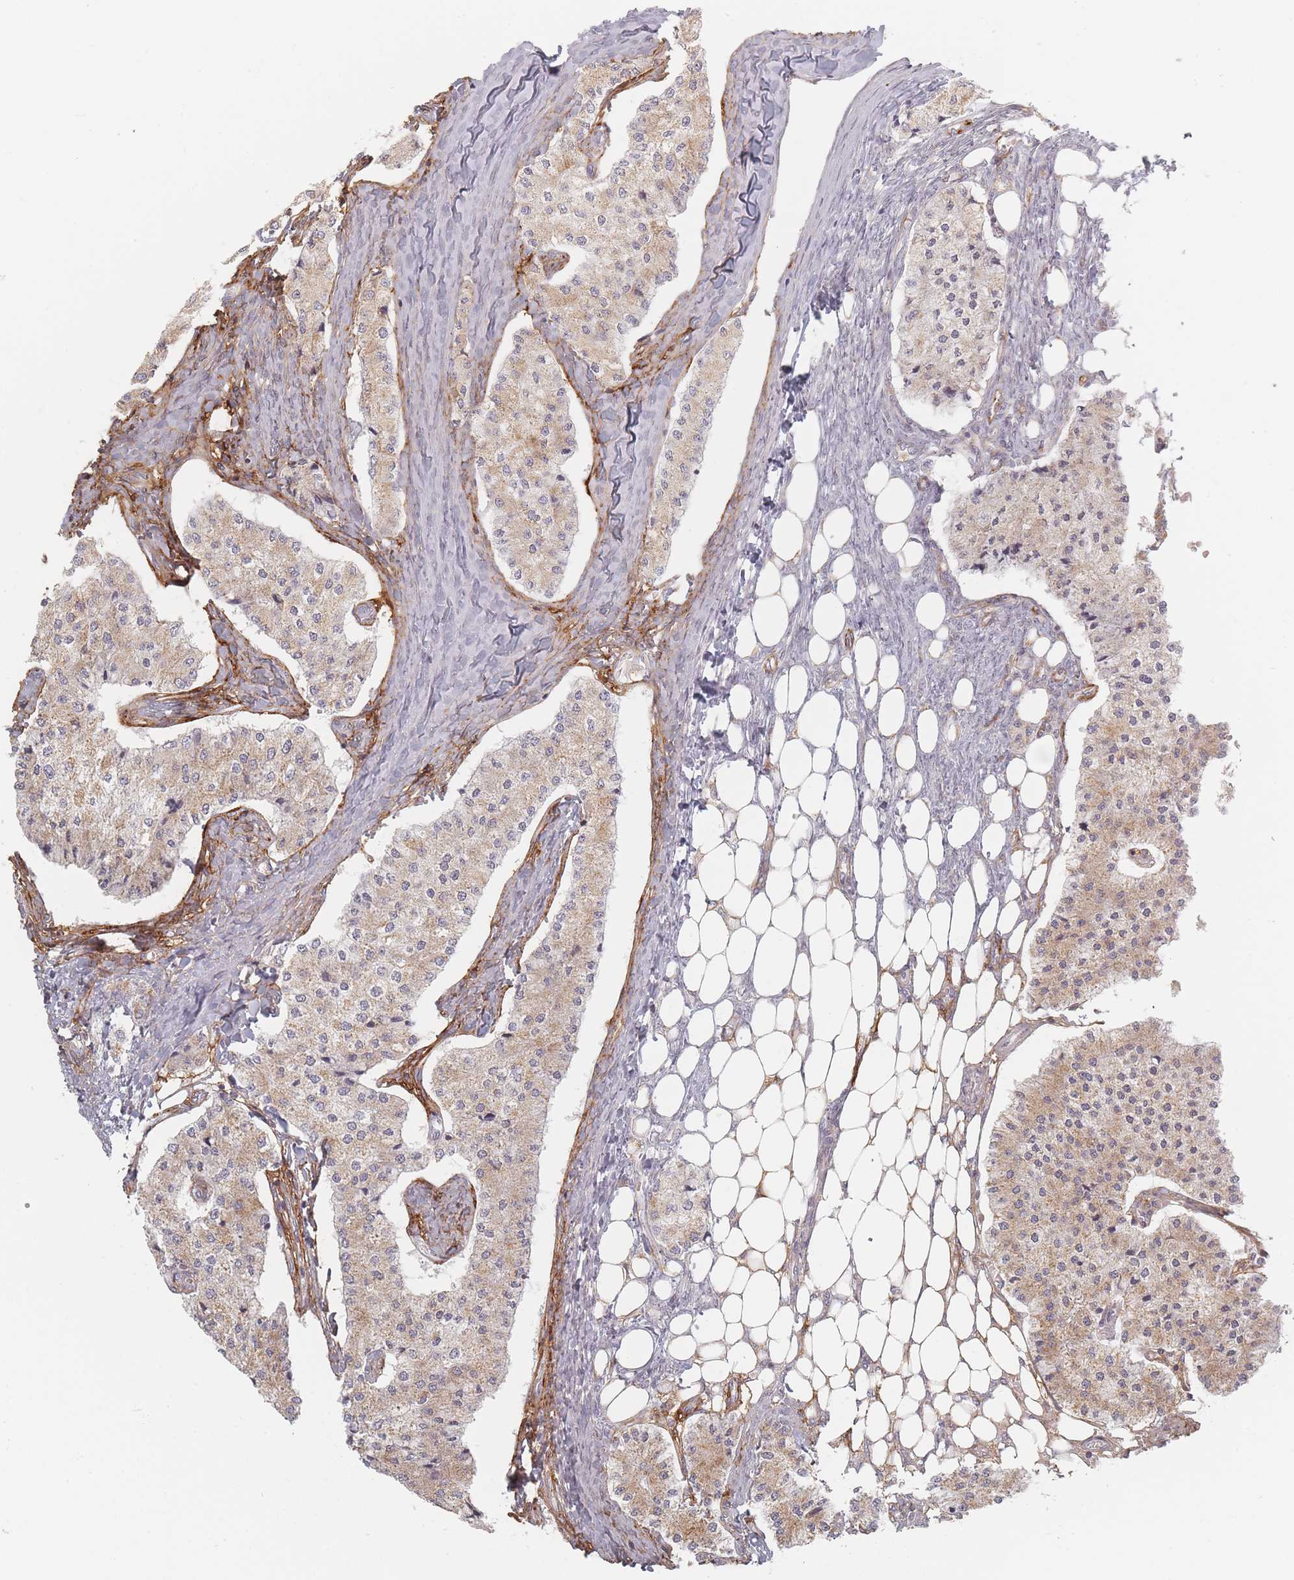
{"staining": {"intensity": "moderate", "quantity": "25%-75%", "location": "cytoplasmic/membranous"}, "tissue": "carcinoid", "cell_type": "Tumor cells", "image_type": "cancer", "snomed": [{"axis": "morphology", "description": "Carcinoid, malignant, NOS"}, {"axis": "topography", "description": "Colon"}], "caption": "The immunohistochemical stain labels moderate cytoplasmic/membranous expression in tumor cells of malignant carcinoid tissue.", "gene": "ZKSCAN7", "patient": {"sex": "female", "age": 52}}